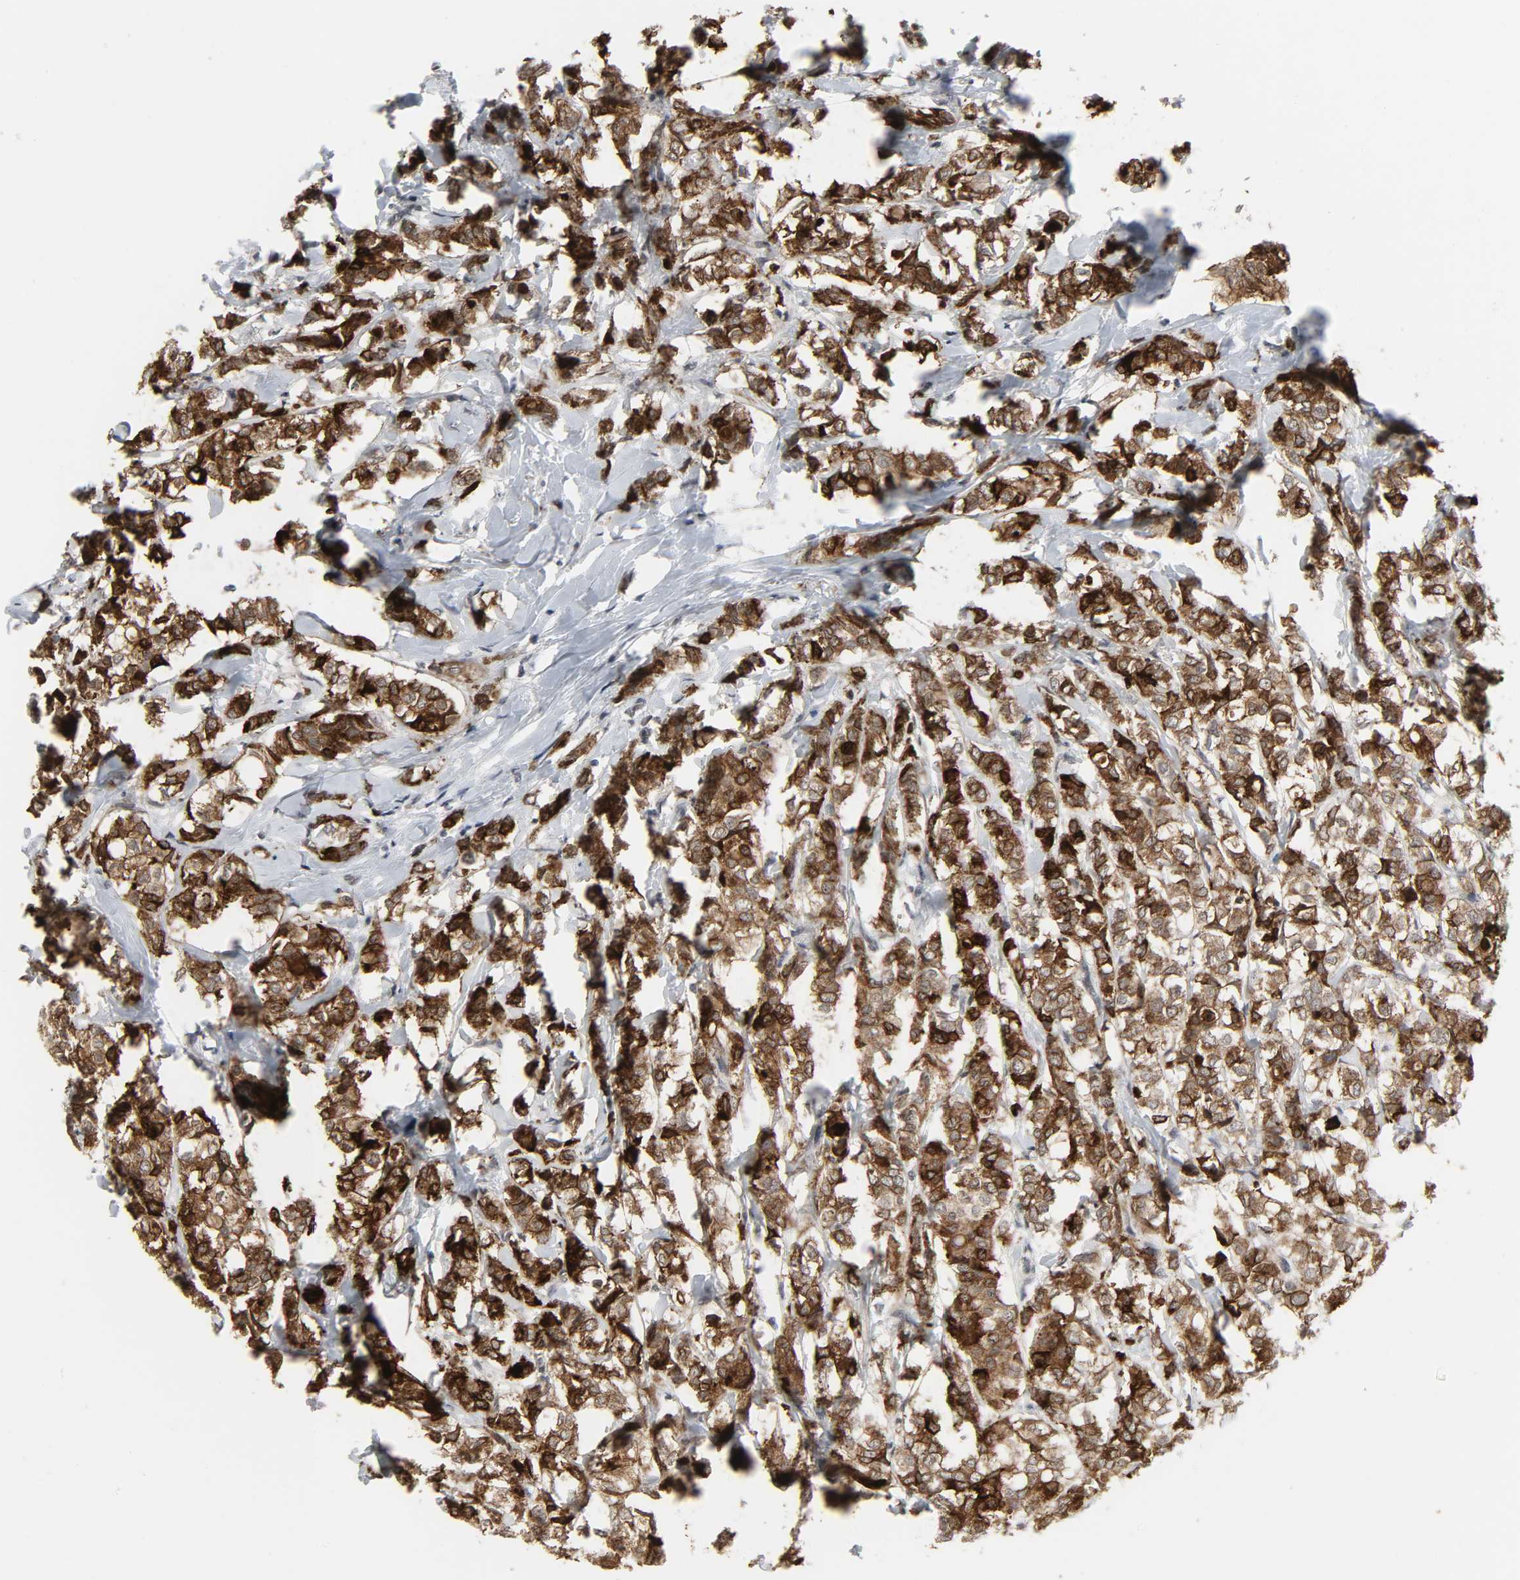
{"staining": {"intensity": "strong", "quantity": ">75%", "location": "cytoplasmic/membranous"}, "tissue": "breast cancer", "cell_type": "Tumor cells", "image_type": "cancer", "snomed": [{"axis": "morphology", "description": "Lobular carcinoma"}, {"axis": "topography", "description": "Breast"}], "caption": "IHC staining of breast lobular carcinoma, which demonstrates high levels of strong cytoplasmic/membranous staining in about >75% of tumor cells indicating strong cytoplasmic/membranous protein positivity. The staining was performed using DAB (3,3'-diaminobenzidine) (brown) for protein detection and nuclei were counterstained in hematoxylin (blue).", "gene": "MUC1", "patient": {"sex": "female", "age": 60}}